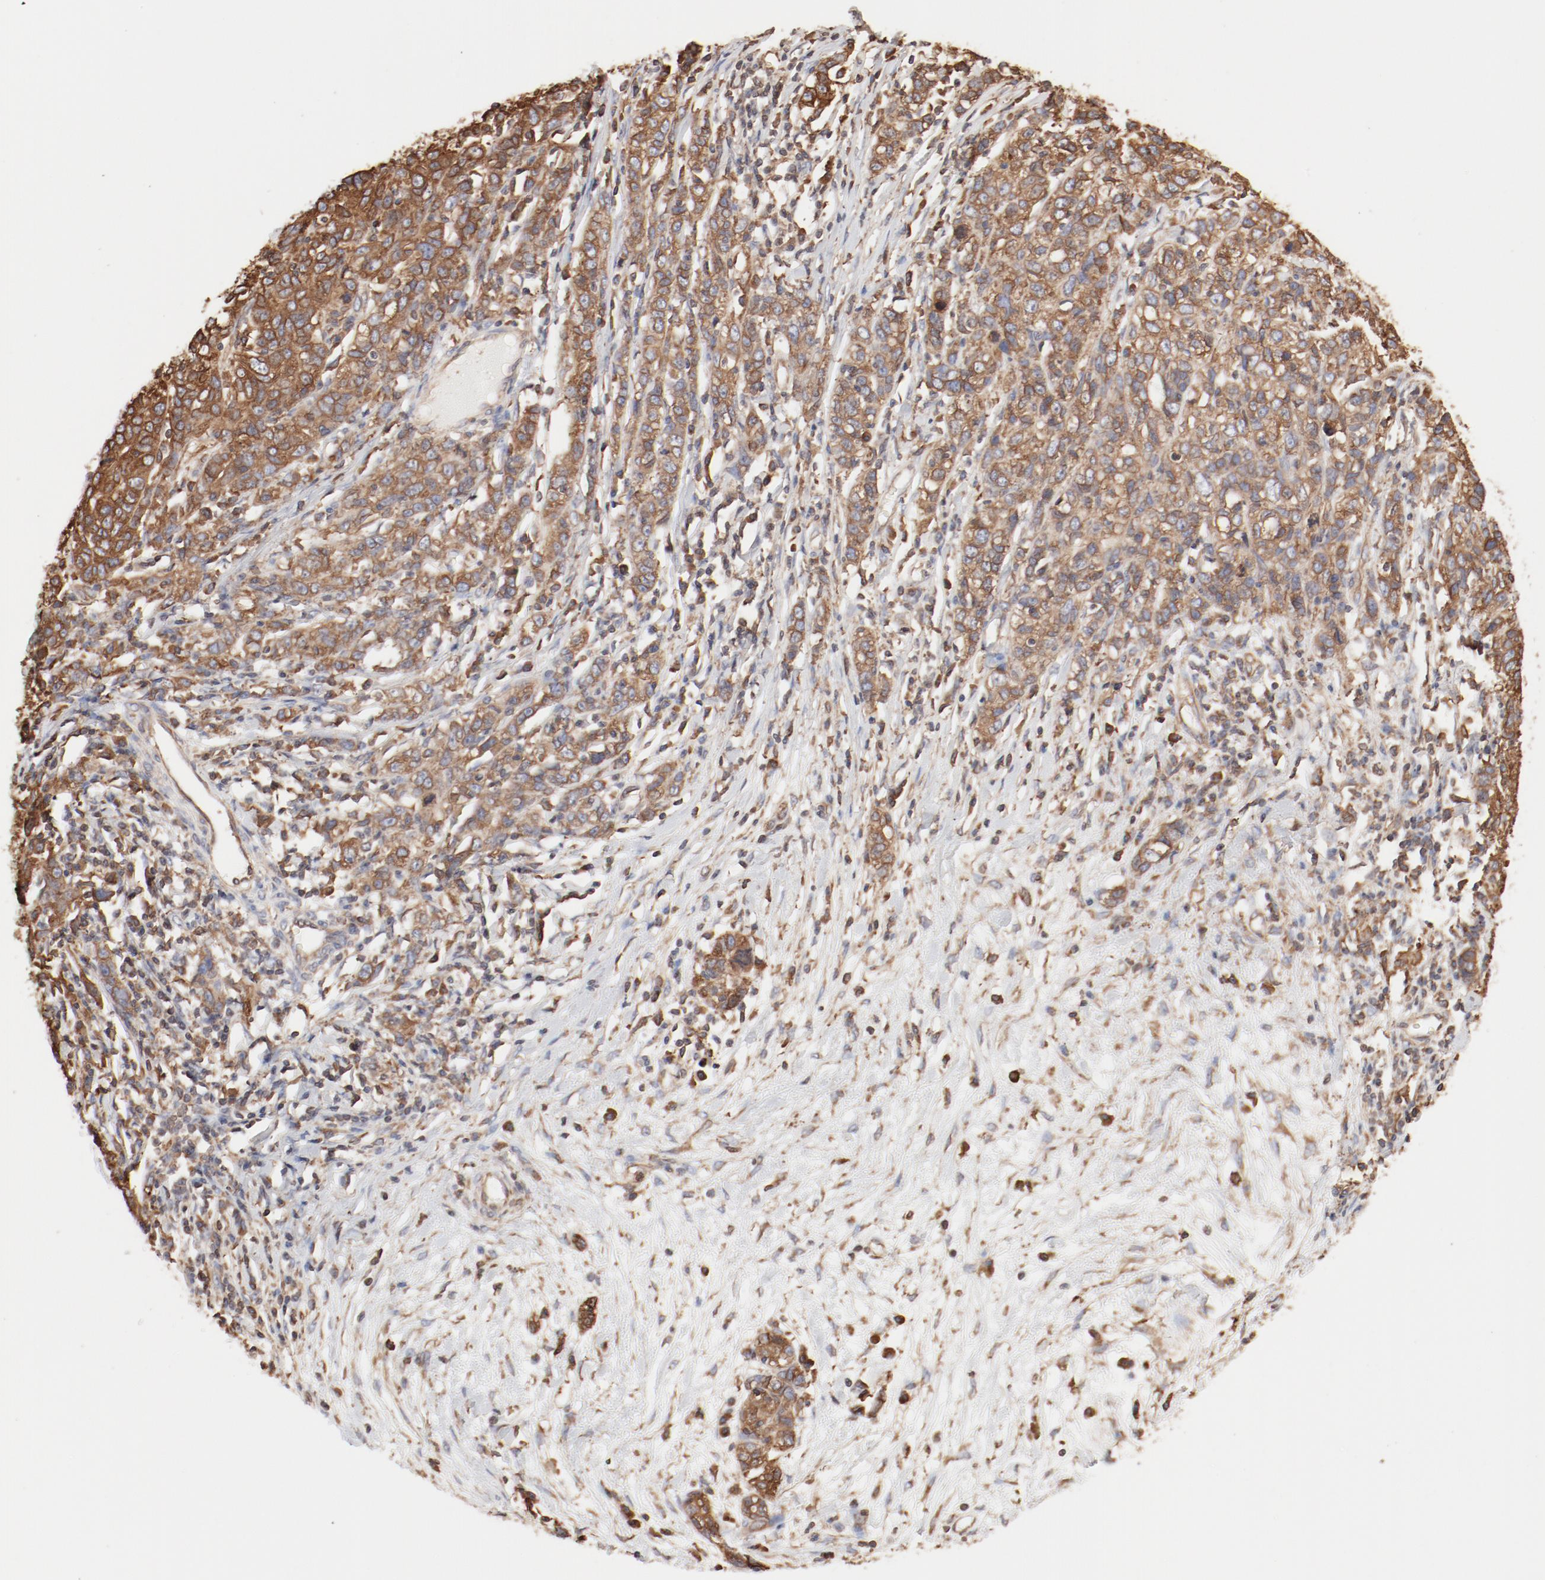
{"staining": {"intensity": "moderate", "quantity": ">75%", "location": "cytoplasmic/membranous"}, "tissue": "ovarian cancer", "cell_type": "Tumor cells", "image_type": "cancer", "snomed": [{"axis": "morphology", "description": "Cystadenocarcinoma, serous, NOS"}, {"axis": "topography", "description": "Ovary"}], "caption": "Immunohistochemistry (IHC) staining of ovarian serous cystadenocarcinoma, which shows medium levels of moderate cytoplasmic/membranous expression in approximately >75% of tumor cells indicating moderate cytoplasmic/membranous protein expression. The staining was performed using DAB (brown) for protein detection and nuclei were counterstained in hematoxylin (blue).", "gene": "BCAP31", "patient": {"sex": "female", "age": 71}}